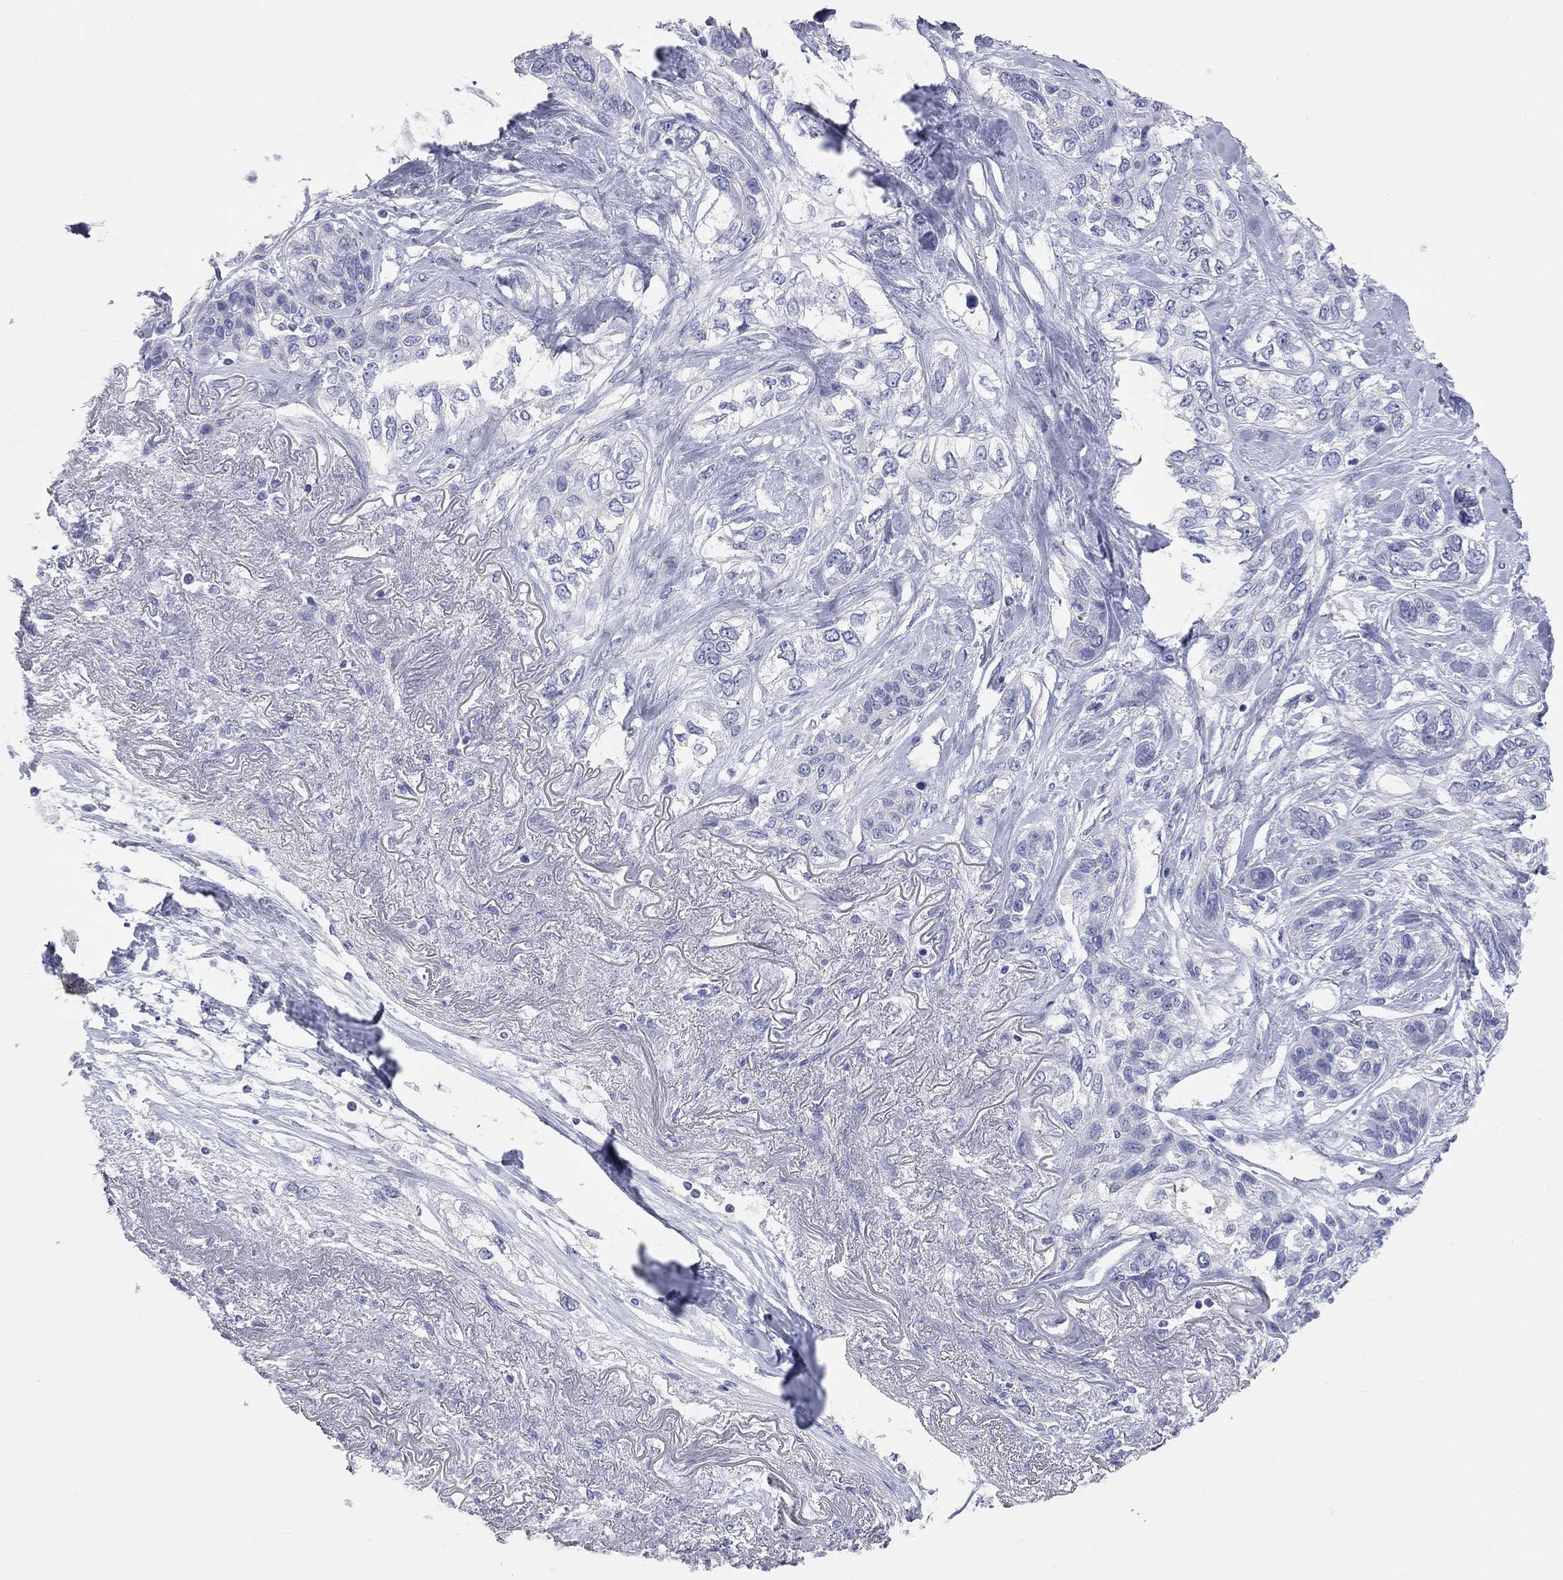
{"staining": {"intensity": "negative", "quantity": "none", "location": "none"}, "tissue": "lung cancer", "cell_type": "Tumor cells", "image_type": "cancer", "snomed": [{"axis": "morphology", "description": "Squamous cell carcinoma, NOS"}, {"axis": "topography", "description": "Lung"}], "caption": "Immunohistochemical staining of lung cancer reveals no significant positivity in tumor cells.", "gene": "KCNB1", "patient": {"sex": "female", "age": 70}}